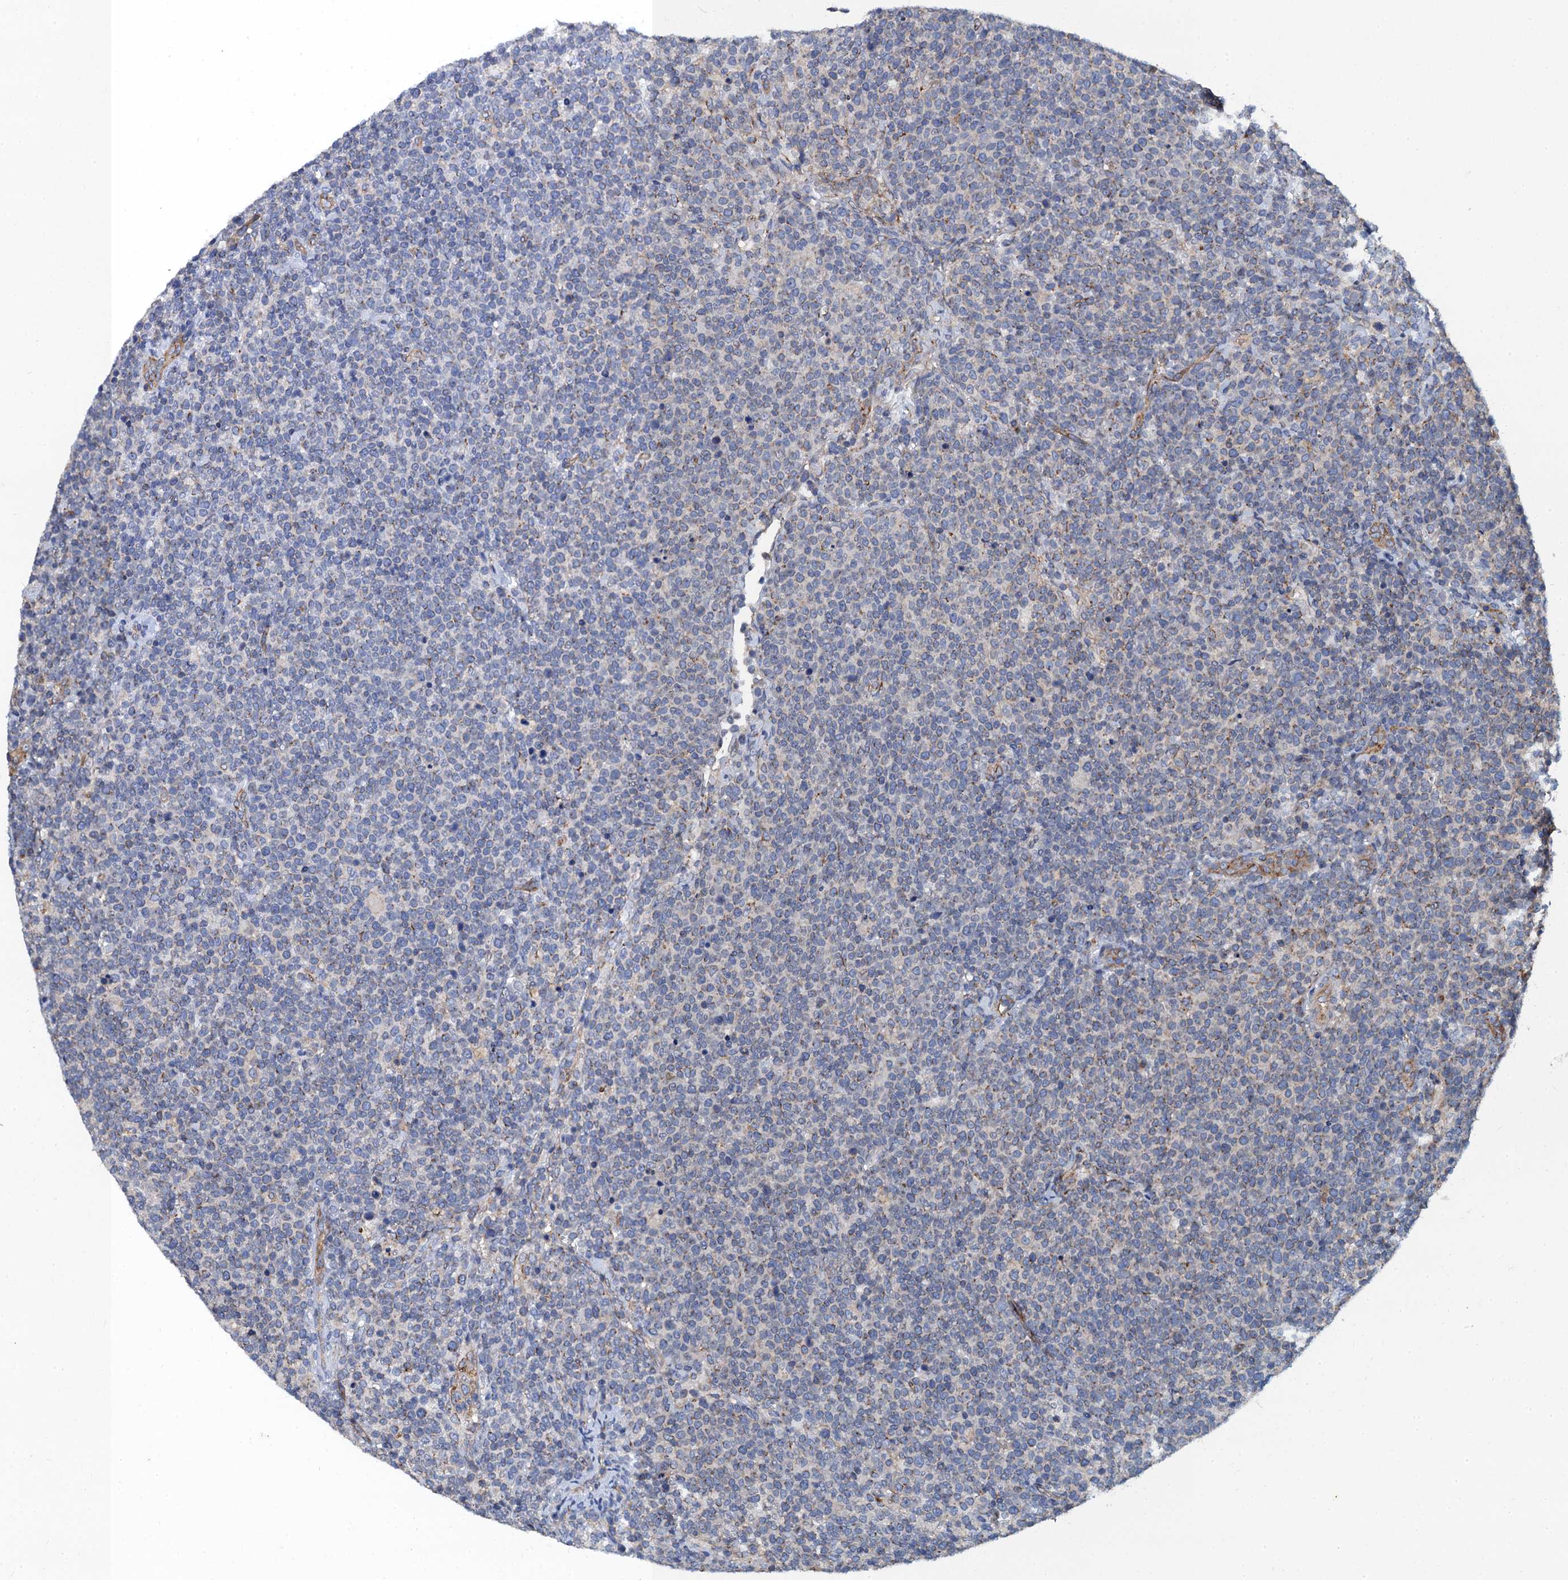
{"staining": {"intensity": "weak", "quantity": "25%-75%", "location": "cytoplasmic/membranous"}, "tissue": "lymphoma", "cell_type": "Tumor cells", "image_type": "cancer", "snomed": [{"axis": "morphology", "description": "Malignant lymphoma, non-Hodgkin's type, High grade"}, {"axis": "topography", "description": "Lymph node"}], "caption": "Lymphoma was stained to show a protein in brown. There is low levels of weak cytoplasmic/membranous staining in approximately 25%-75% of tumor cells.", "gene": "NGRN", "patient": {"sex": "male", "age": 61}}